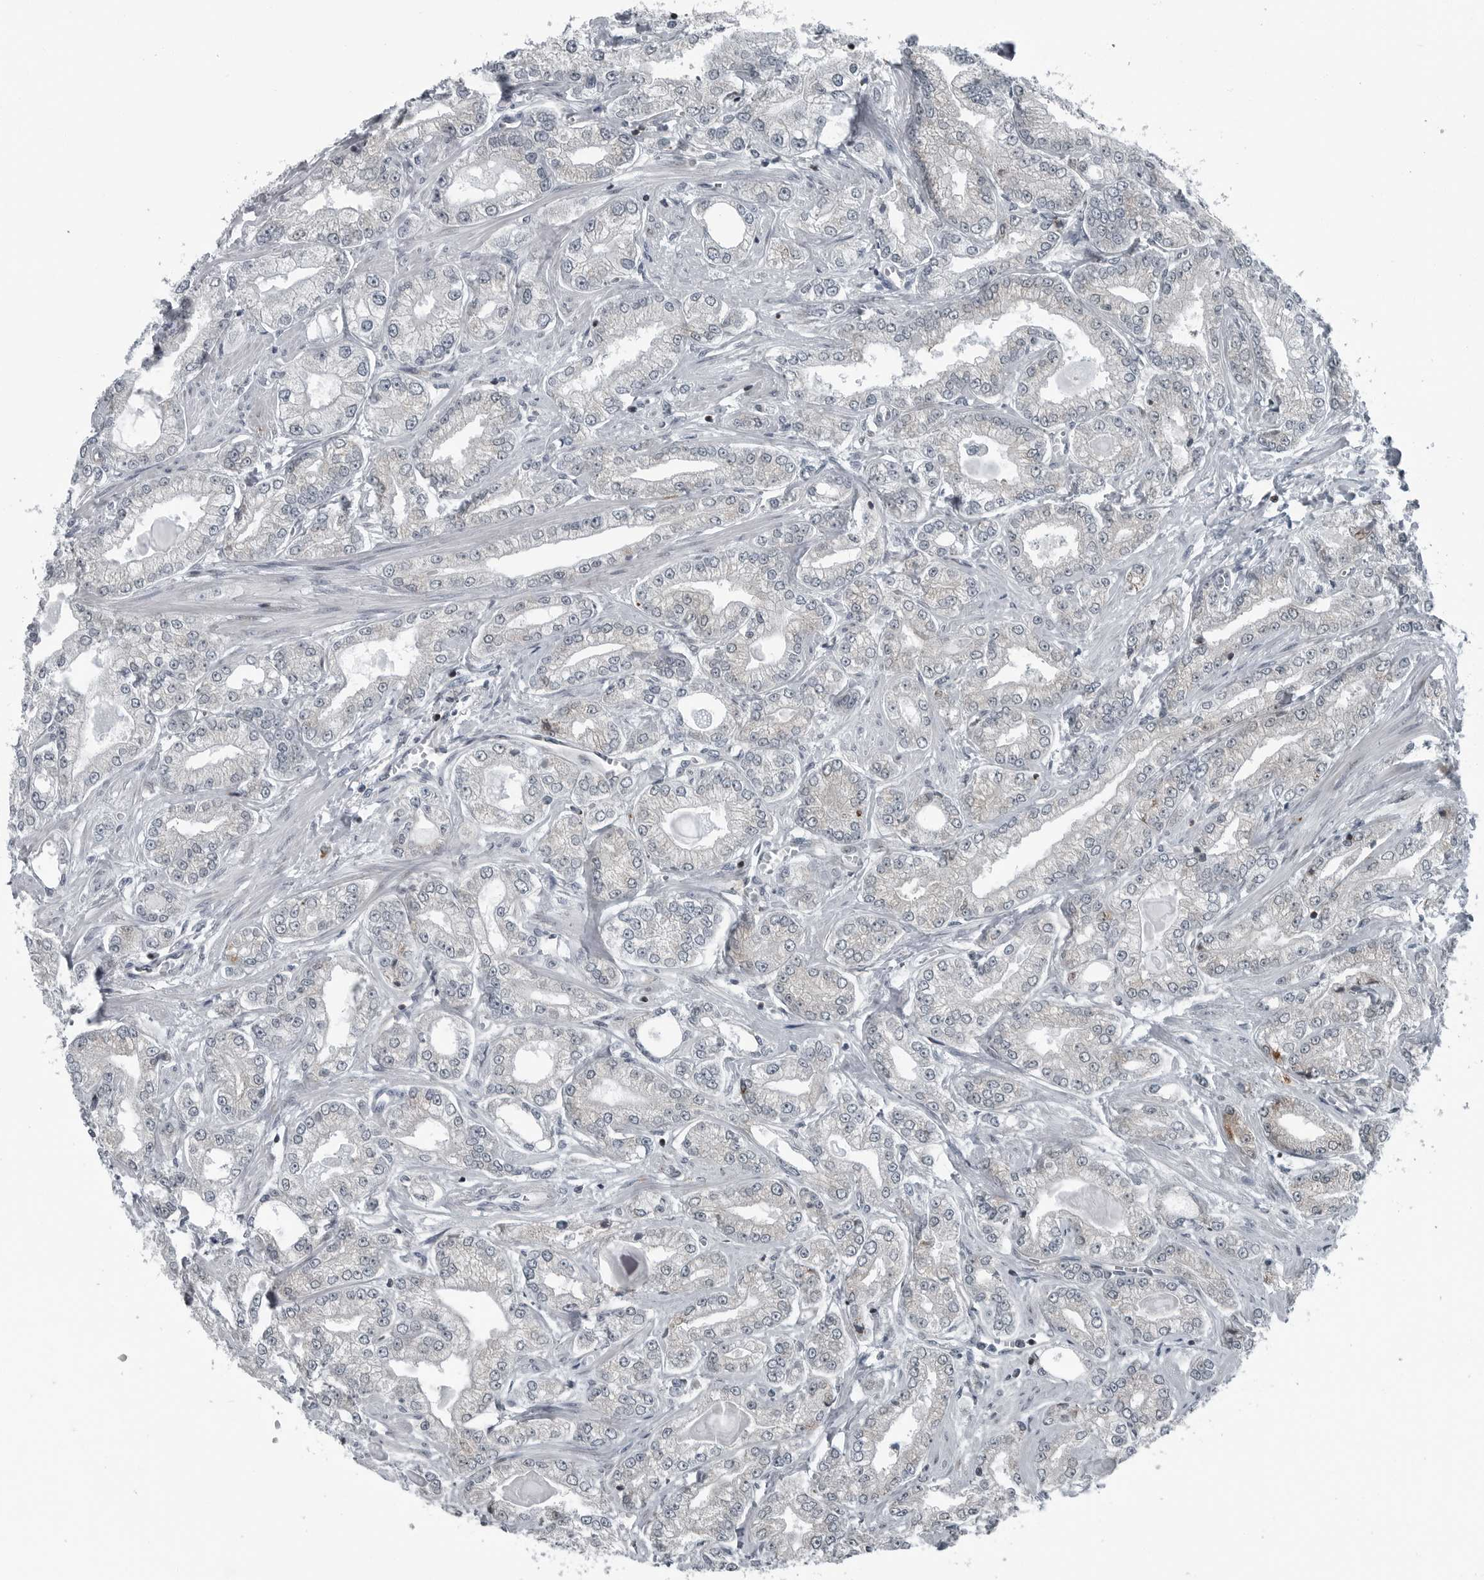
{"staining": {"intensity": "negative", "quantity": "none", "location": "none"}, "tissue": "prostate cancer", "cell_type": "Tumor cells", "image_type": "cancer", "snomed": [{"axis": "morphology", "description": "Adenocarcinoma, Low grade"}, {"axis": "topography", "description": "Prostate"}], "caption": "Prostate cancer (low-grade adenocarcinoma) was stained to show a protein in brown. There is no significant staining in tumor cells.", "gene": "GAK", "patient": {"sex": "male", "age": 62}}